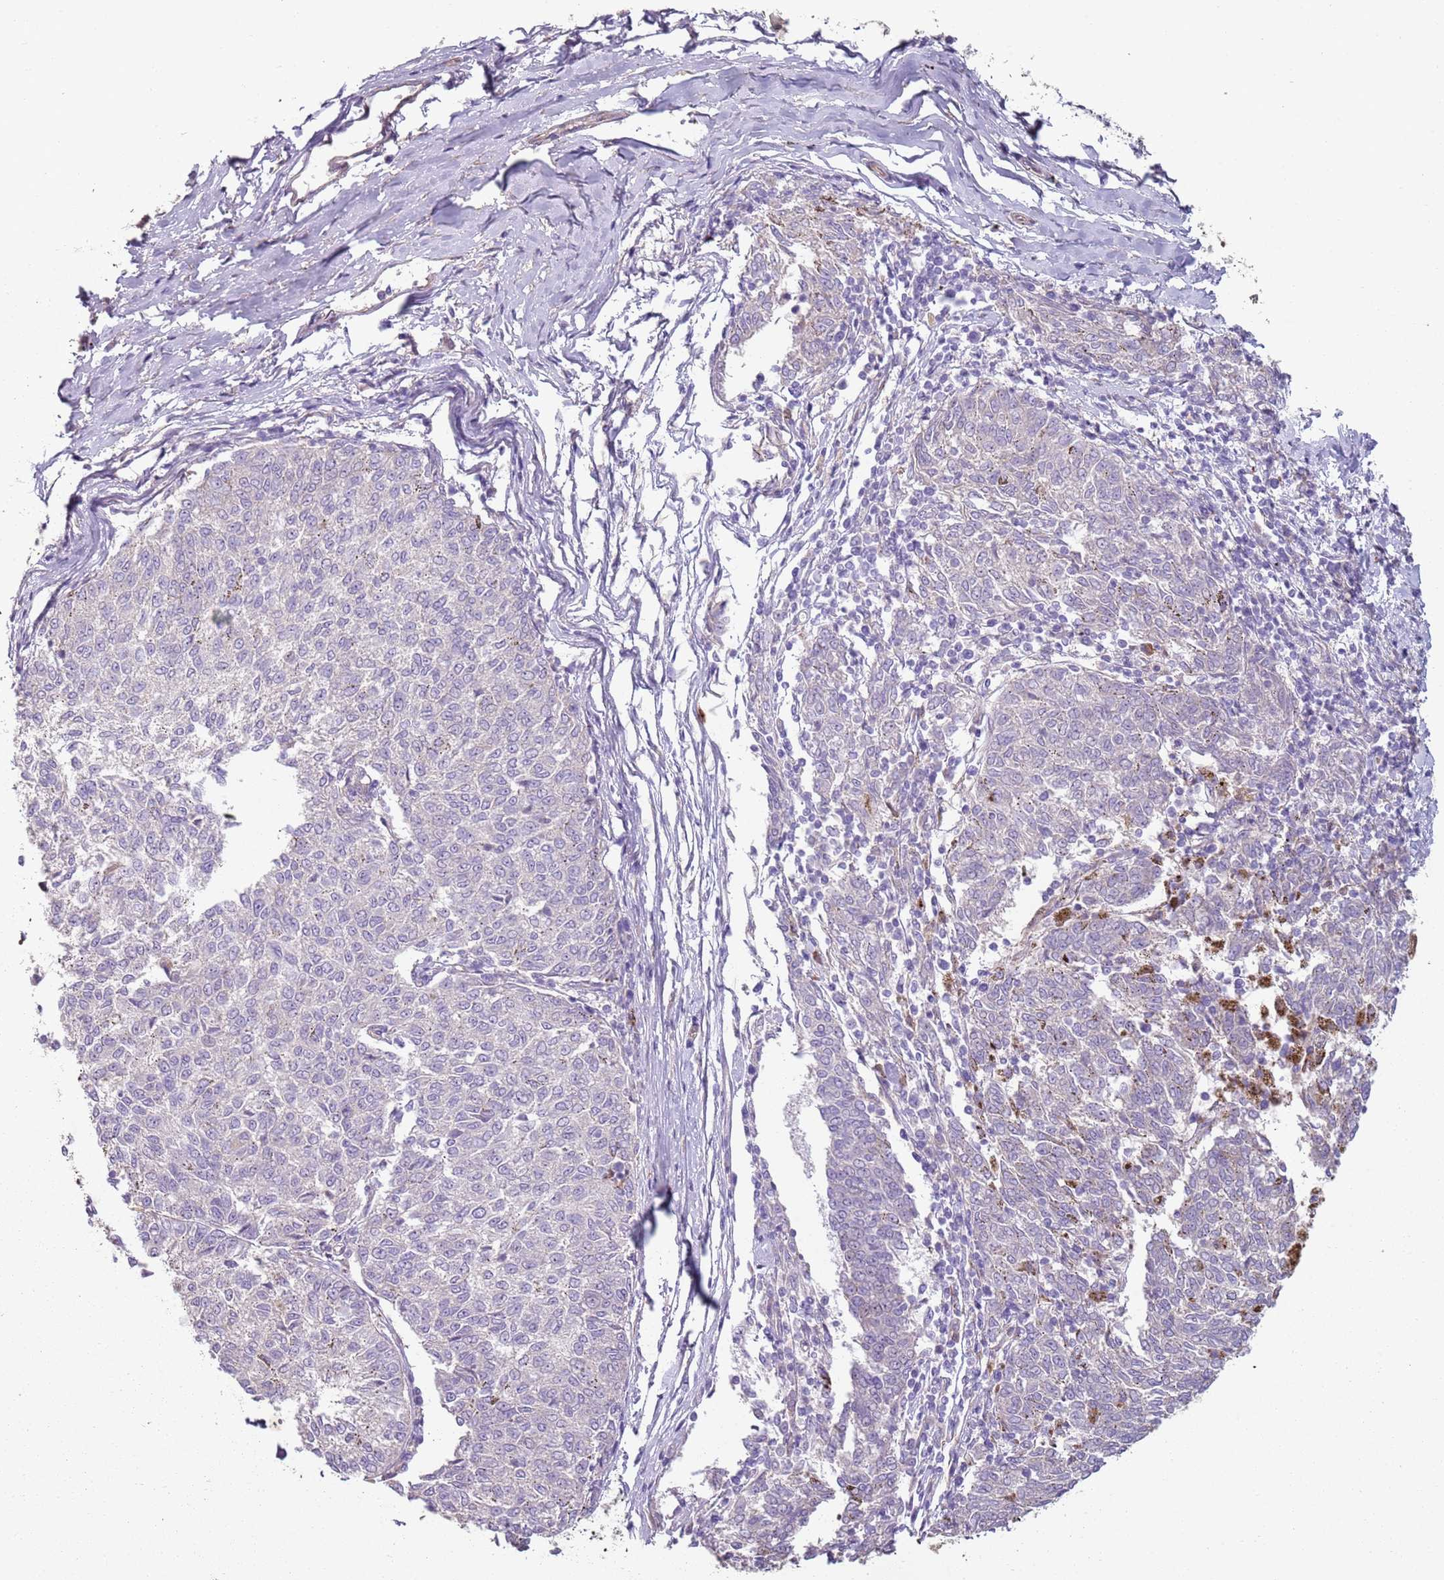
{"staining": {"intensity": "negative", "quantity": "none", "location": "none"}, "tissue": "melanoma", "cell_type": "Tumor cells", "image_type": "cancer", "snomed": [{"axis": "morphology", "description": "Malignant melanoma, NOS"}, {"axis": "topography", "description": "Skin"}], "caption": "Image shows no protein expression in tumor cells of melanoma tissue.", "gene": "PHLPP2", "patient": {"sex": "female", "age": 72}}